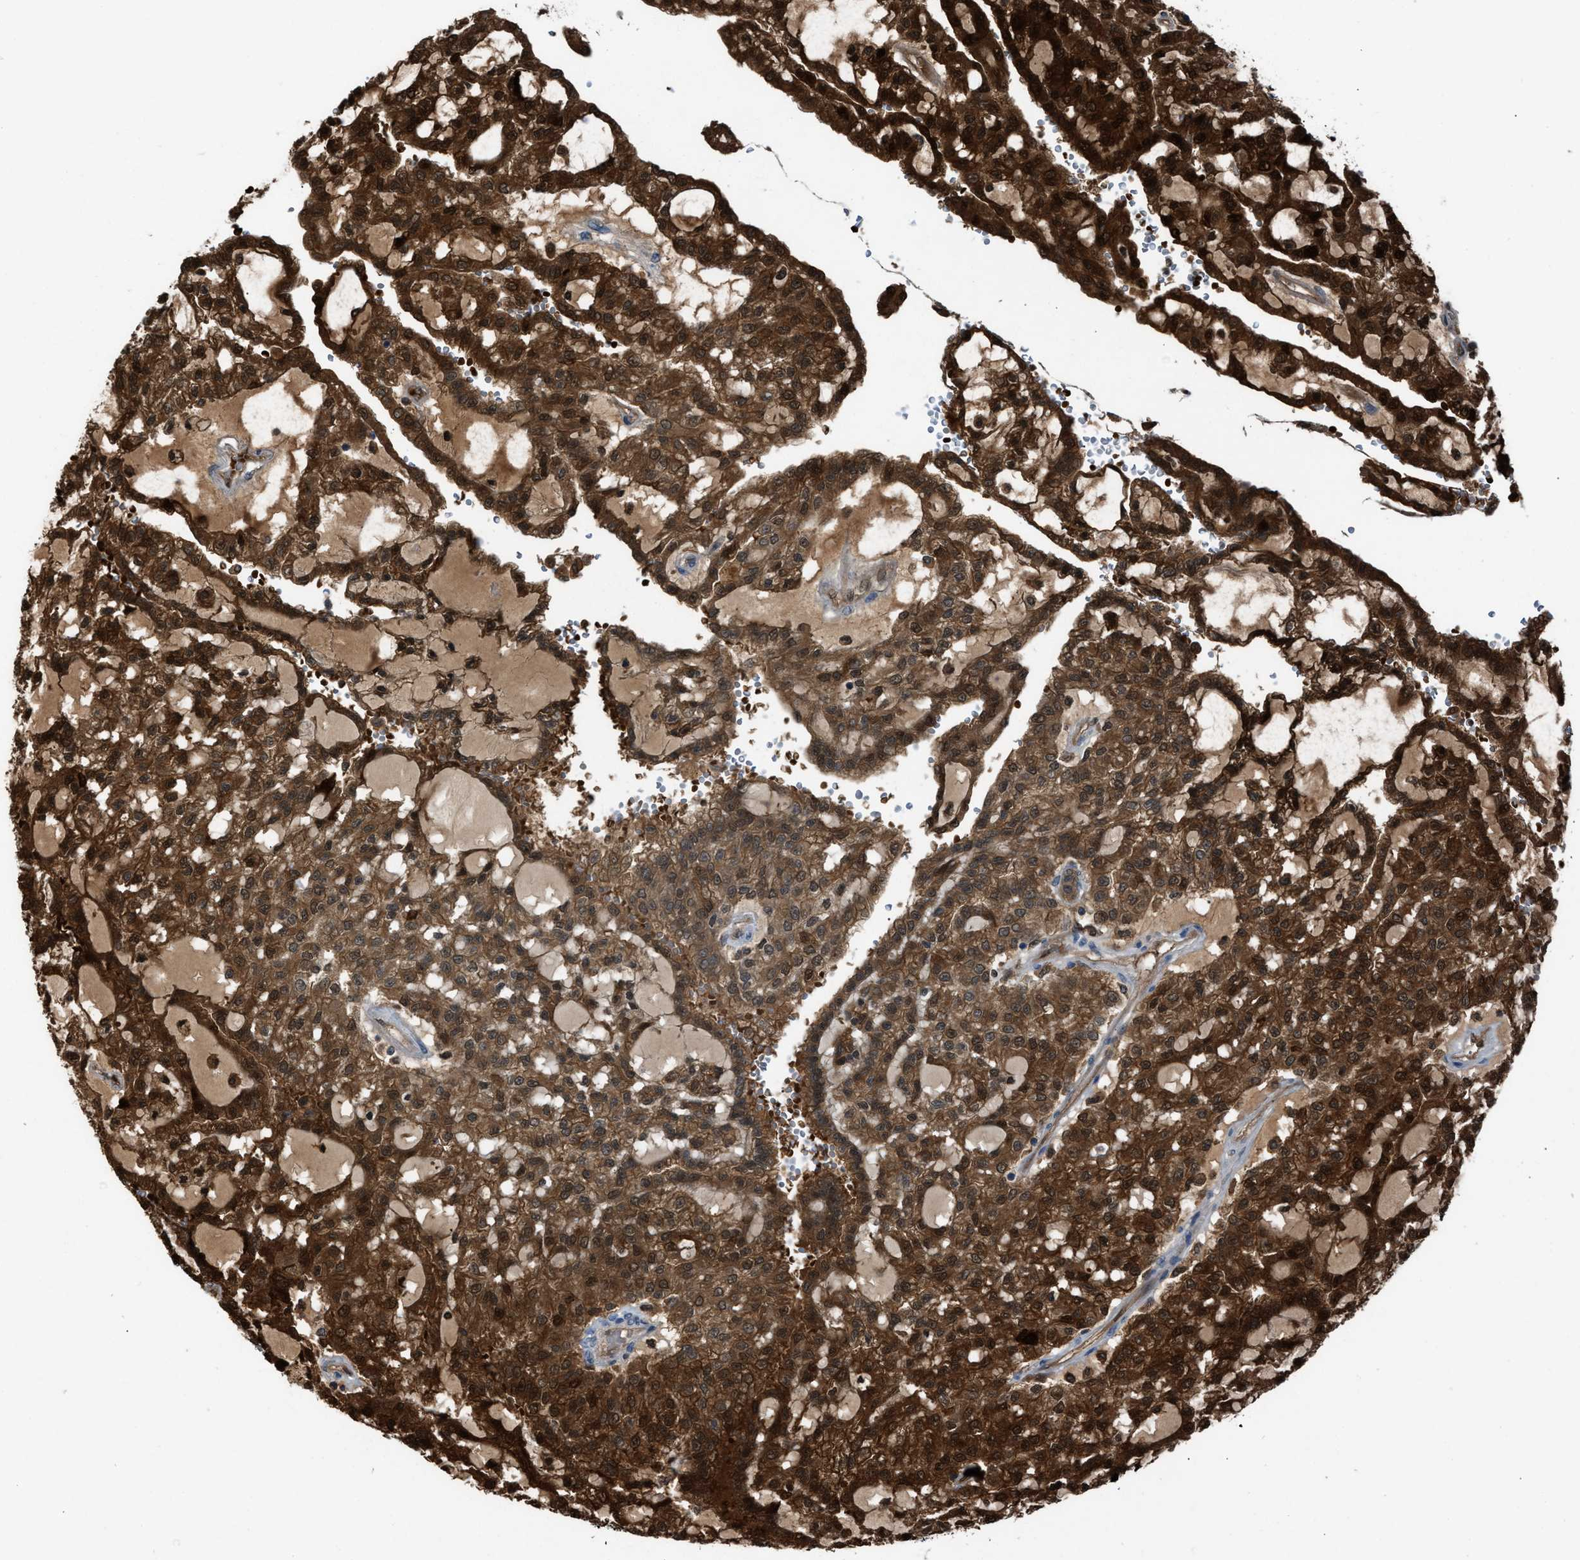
{"staining": {"intensity": "strong", "quantity": ">75%", "location": "cytoplasmic/membranous"}, "tissue": "renal cancer", "cell_type": "Tumor cells", "image_type": "cancer", "snomed": [{"axis": "morphology", "description": "Adenocarcinoma, NOS"}, {"axis": "topography", "description": "Kidney"}], "caption": "Immunohistochemistry (IHC) photomicrograph of neoplastic tissue: renal cancer stained using immunohistochemistry reveals high levels of strong protein expression localized specifically in the cytoplasmic/membranous of tumor cells, appearing as a cytoplasmic/membranous brown color.", "gene": "TPK1", "patient": {"sex": "male", "age": 63}}